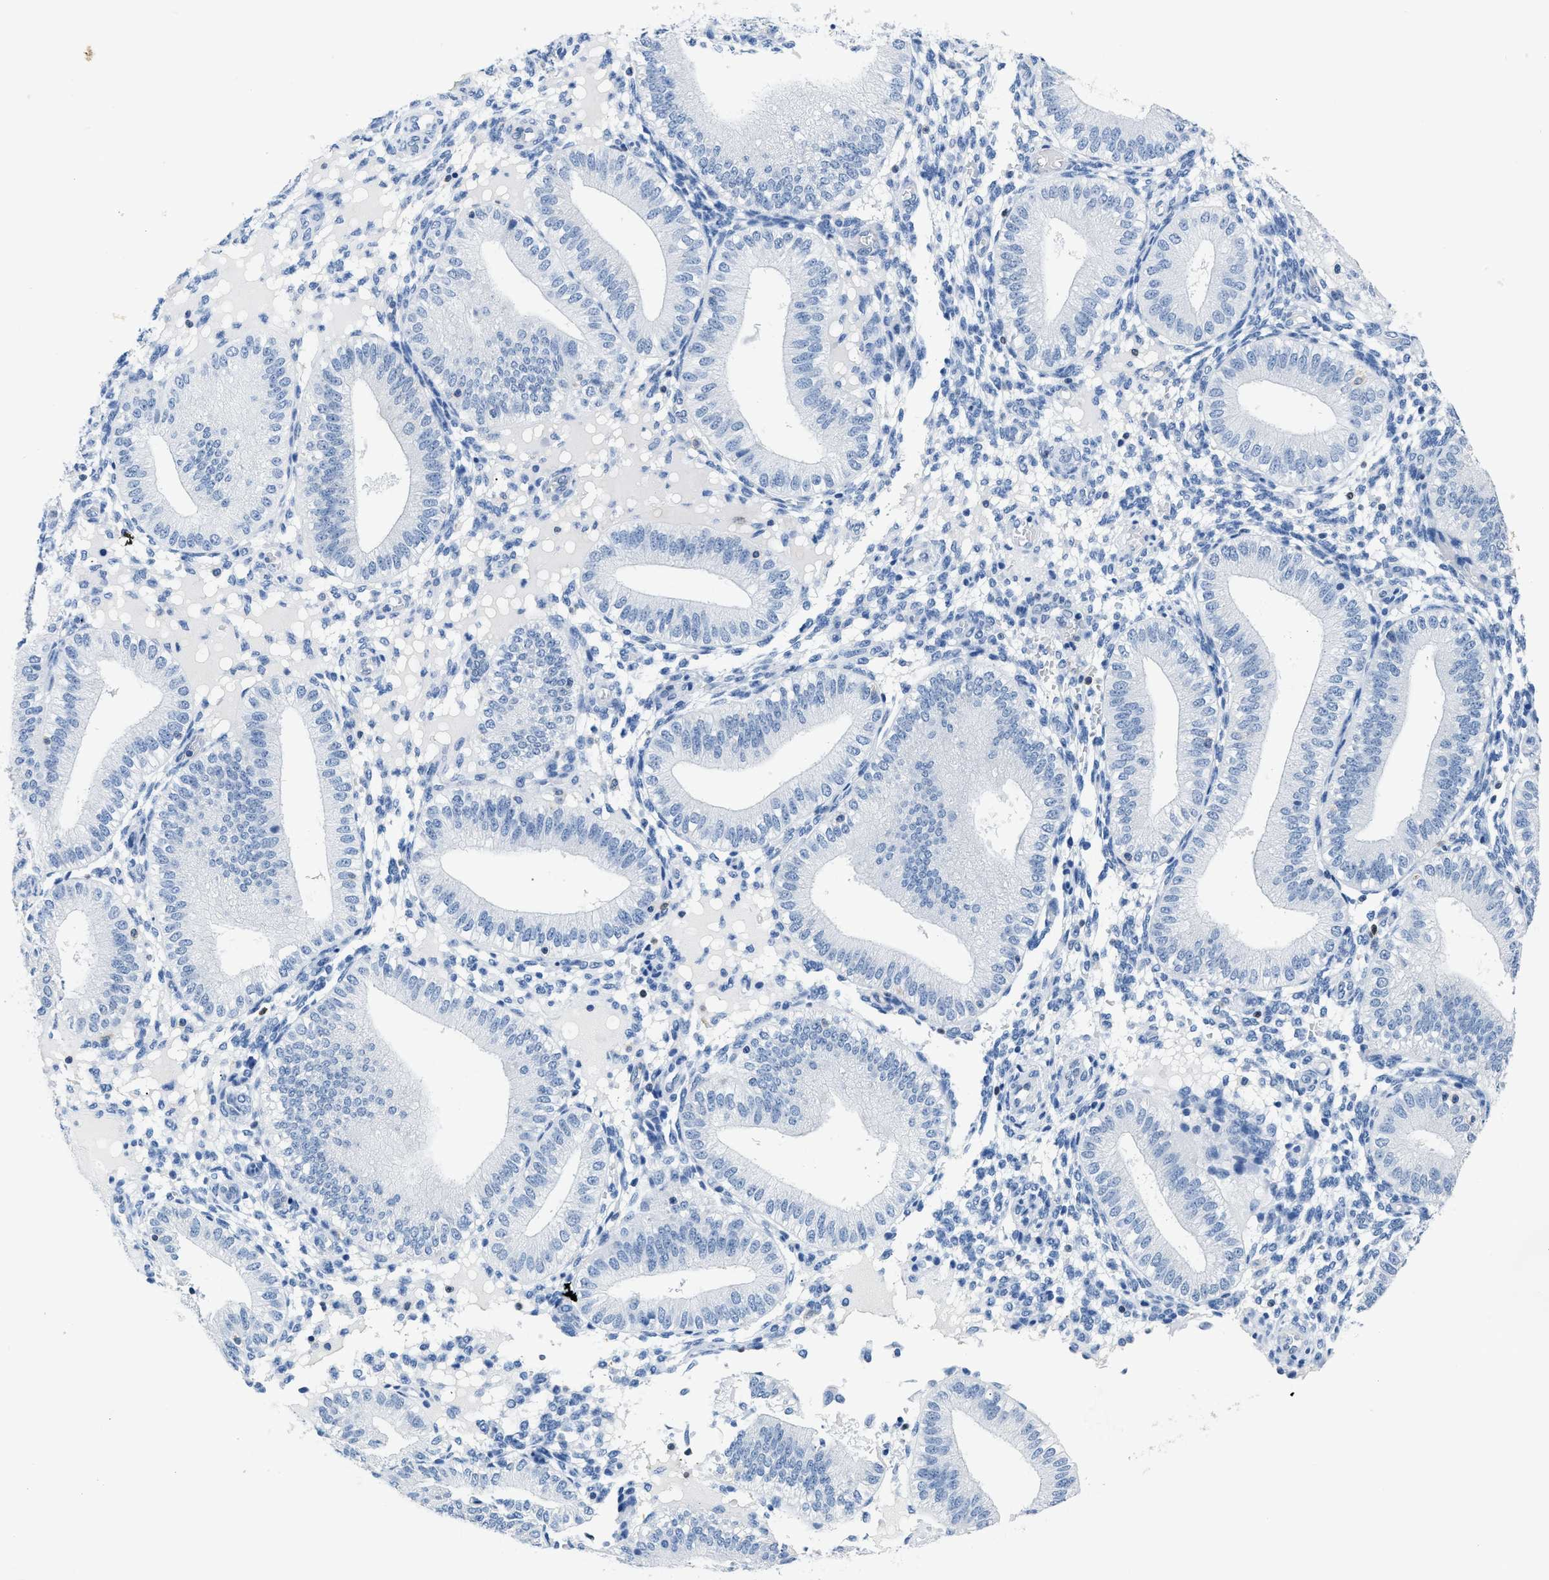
{"staining": {"intensity": "negative", "quantity": "none", "location": "none"}, "tissue": "endometrium", "cell_type": "Cells in endometrial stroma", "image_type": "normal", "snomed": [{"axis": "morphology", "description": "Normal tissue, NOS"}, {"axis": "topography", "description": "Endometrium"}], "caption": "High power microscopy photomicrograph of an immunohistochemistry photomicrograph of normal endometrium, revealing no significant staining in cells in endometrial stroma. Brightfield microscopy of IHC stained with DAB (brown) and hematoxylin (blue), captured at high magnification.", "gene": "NFATC2", "patient": {"sex": "female", "age": 39}}